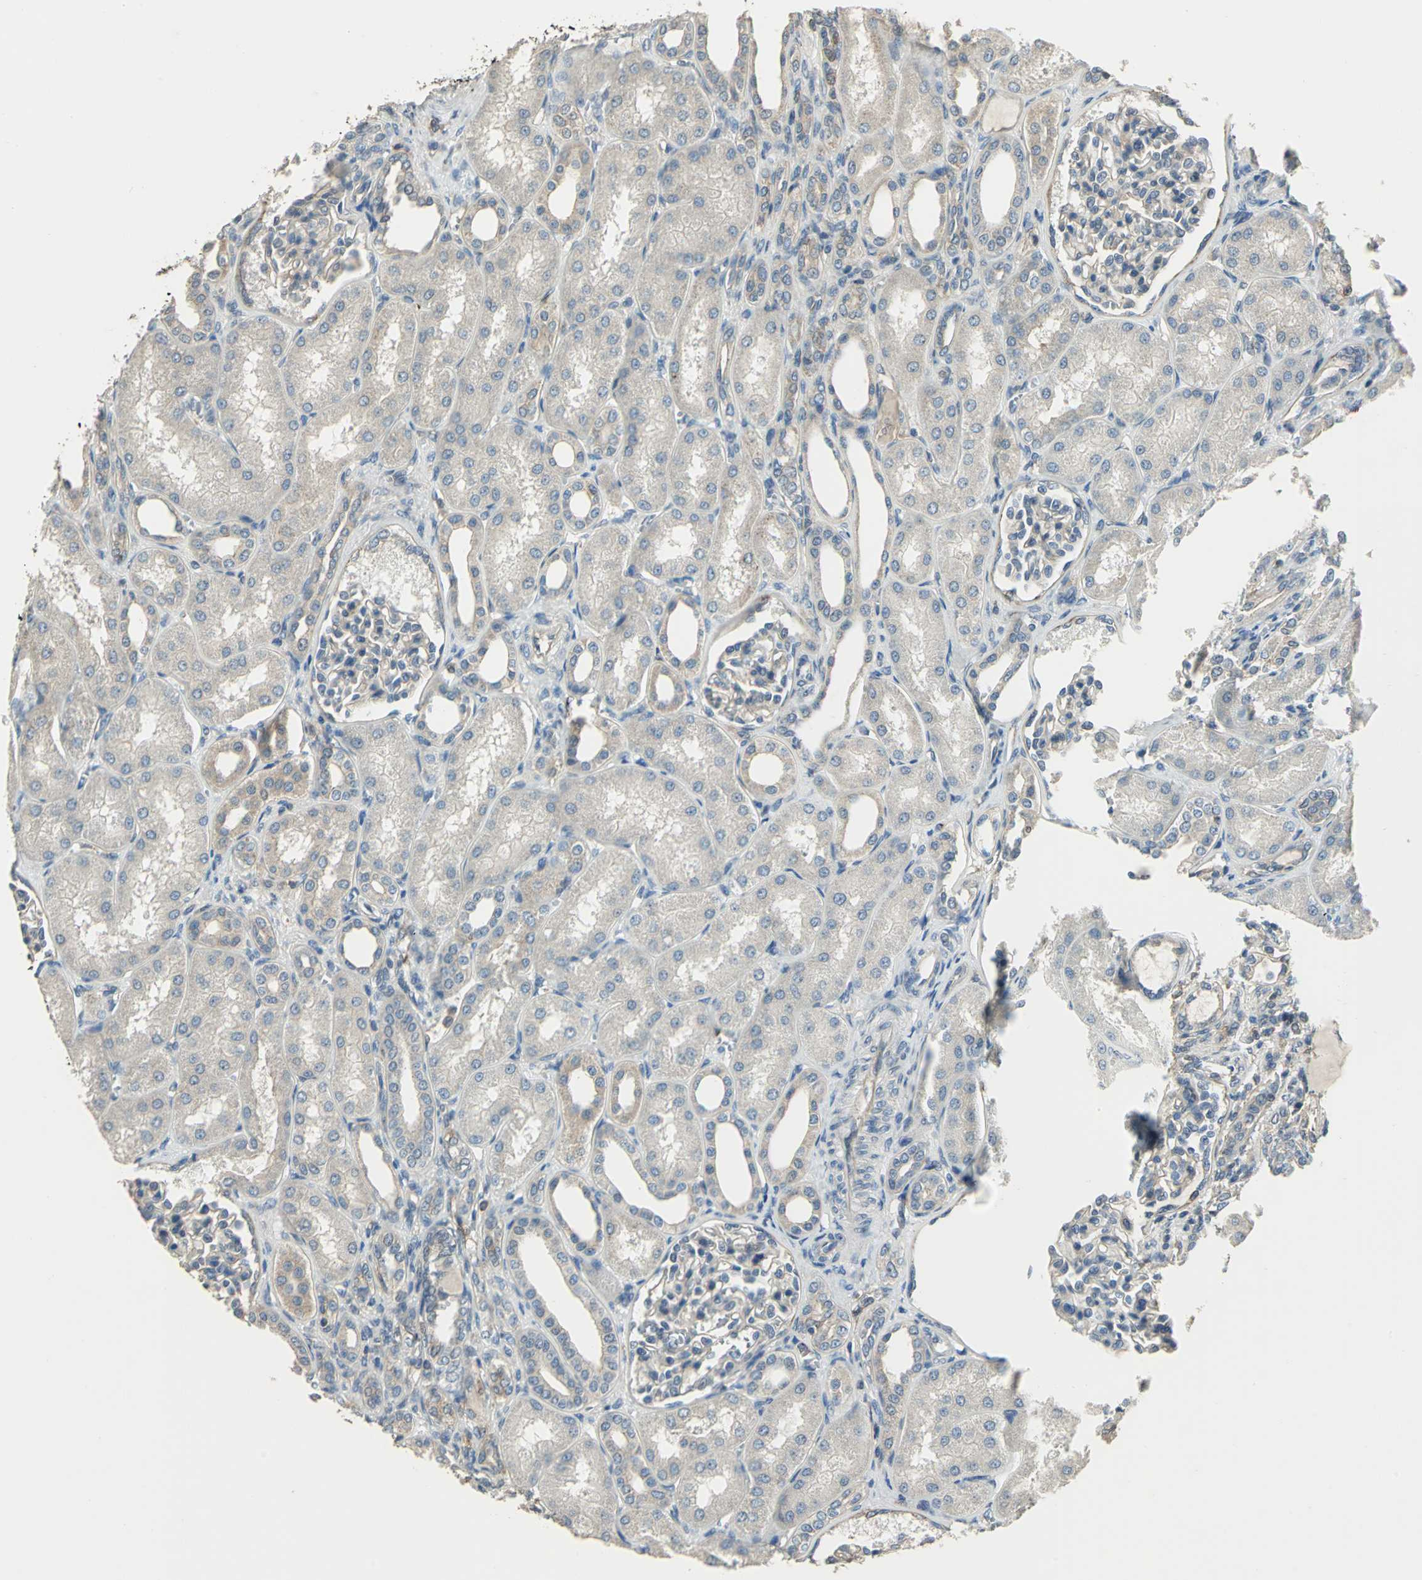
{"staining": {"intensity": "weak", "quantity": "25%-75%", "location": "cytoplasmic/membranous"}, "tissue": "kidney", "cell_type": "Cells in glomeruli", "image_type": "normal", "snomed": [{"axis": "morphology", "description": "Normal tissue, NOS"}, {"axis": "topography", "description": "Kidney"}], "caption": "DAB (3,3'-diaminobenzidine) immunohistochemical staining of unremarkable human kidney demonstrates weak cytoplasmic/membranous protein expression in about 25%-75% of cells in glomeruli. (Brightfield microscopy of DAB IHC at high magnification).", "gene": "RAPGEF1", "patient": {"sex": "male", "age": 7}}